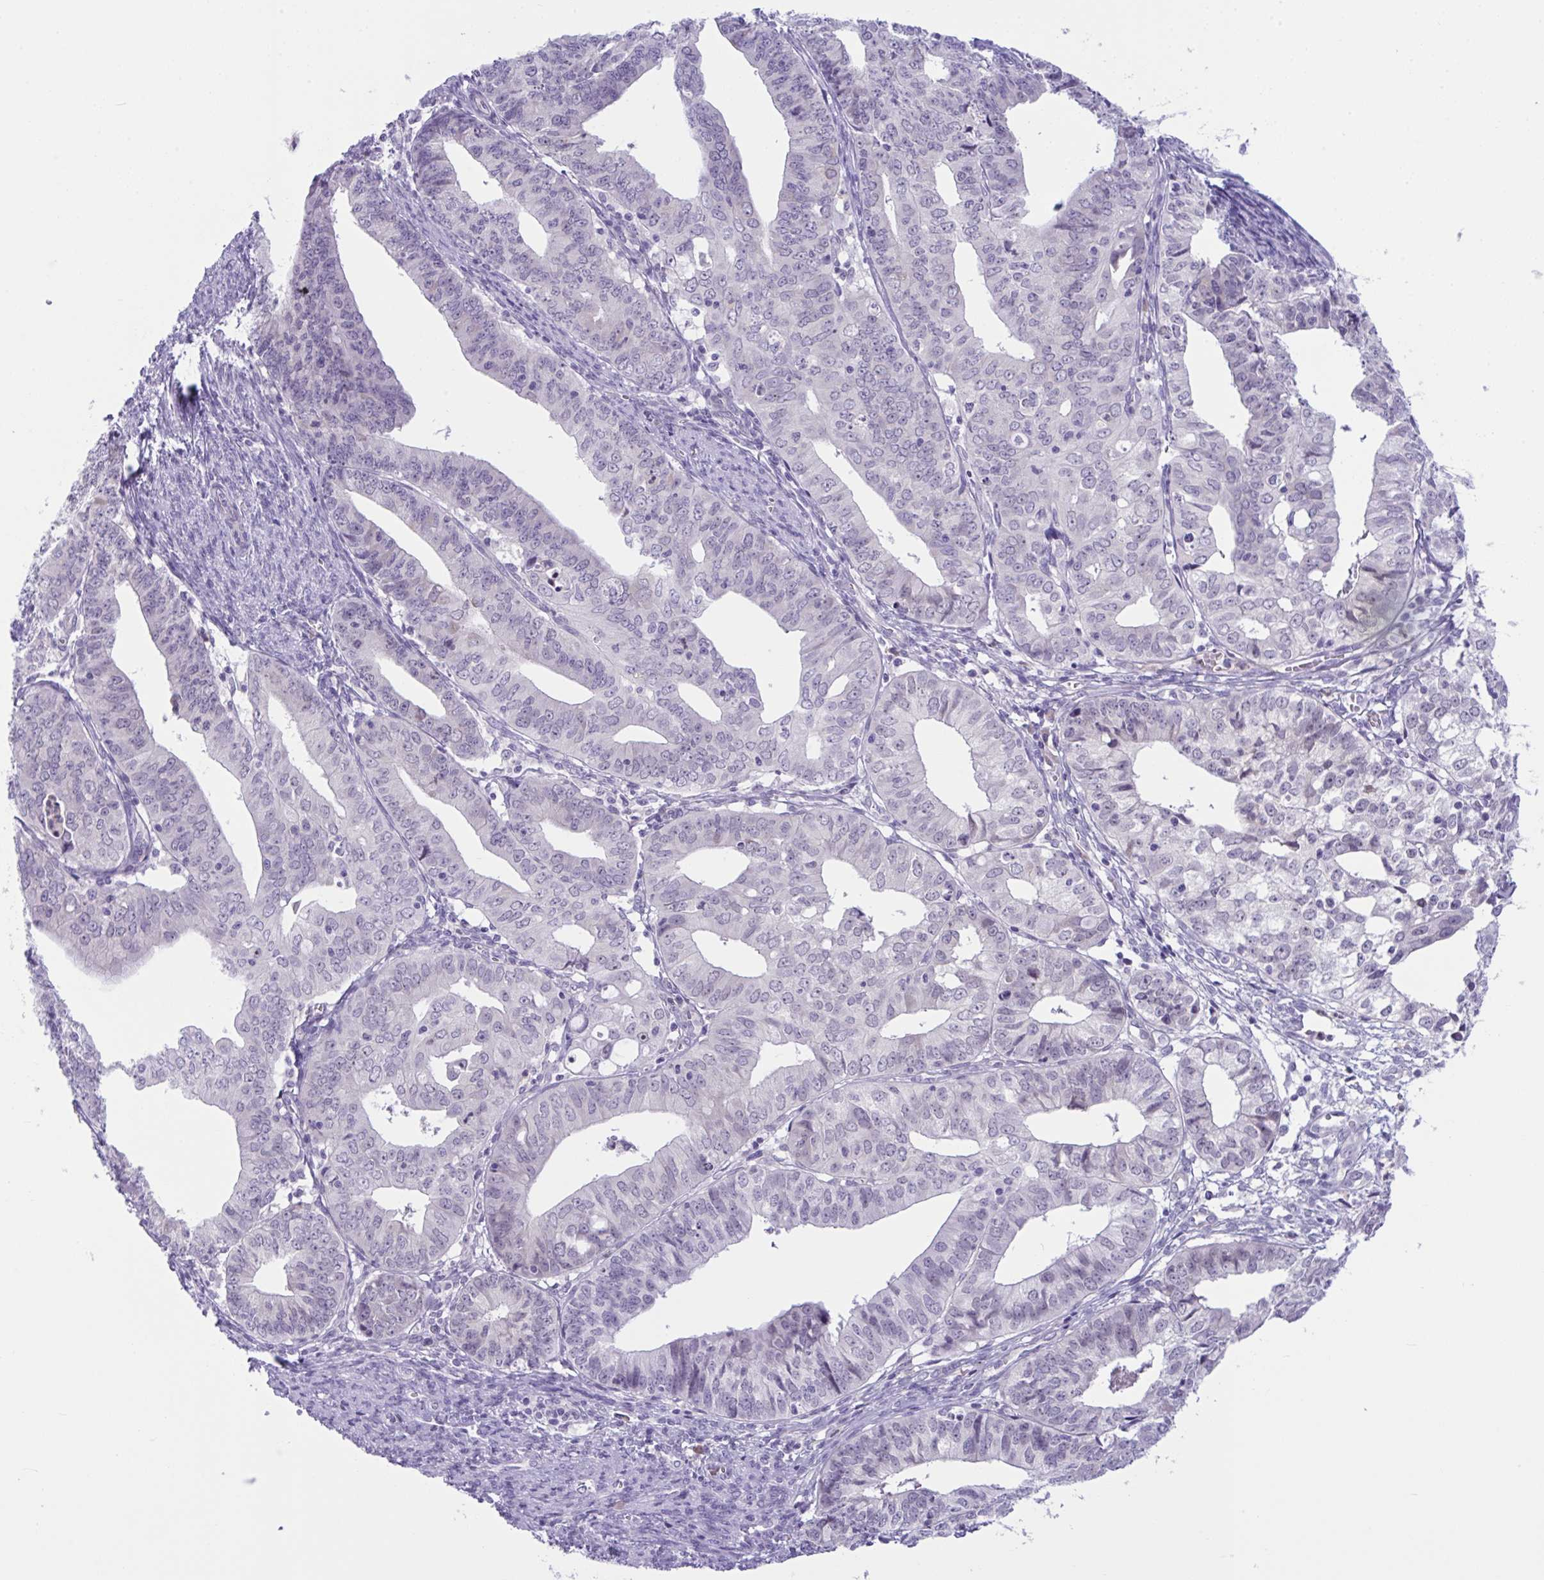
{"staining": {"intensity": "negative", "quantity": "none", "location": "none"}, "tissue": "endometrial cancer", "cell_type": "Tumor cells", "image_type": "cancer", "snomed": [{"axis": "morphology", "description": "Adenocarcinoma, NOS"}, {"axis": "topography", "description": "Endometrium"}], "caption": "Immunohistochemistry of human endometrial cancer (adenocarcinoma) displays no staining in tumor cells. Nuclei are stained in blue.", "gene": "WNT9B", "patient": {"sex": "female", "age": 56}}